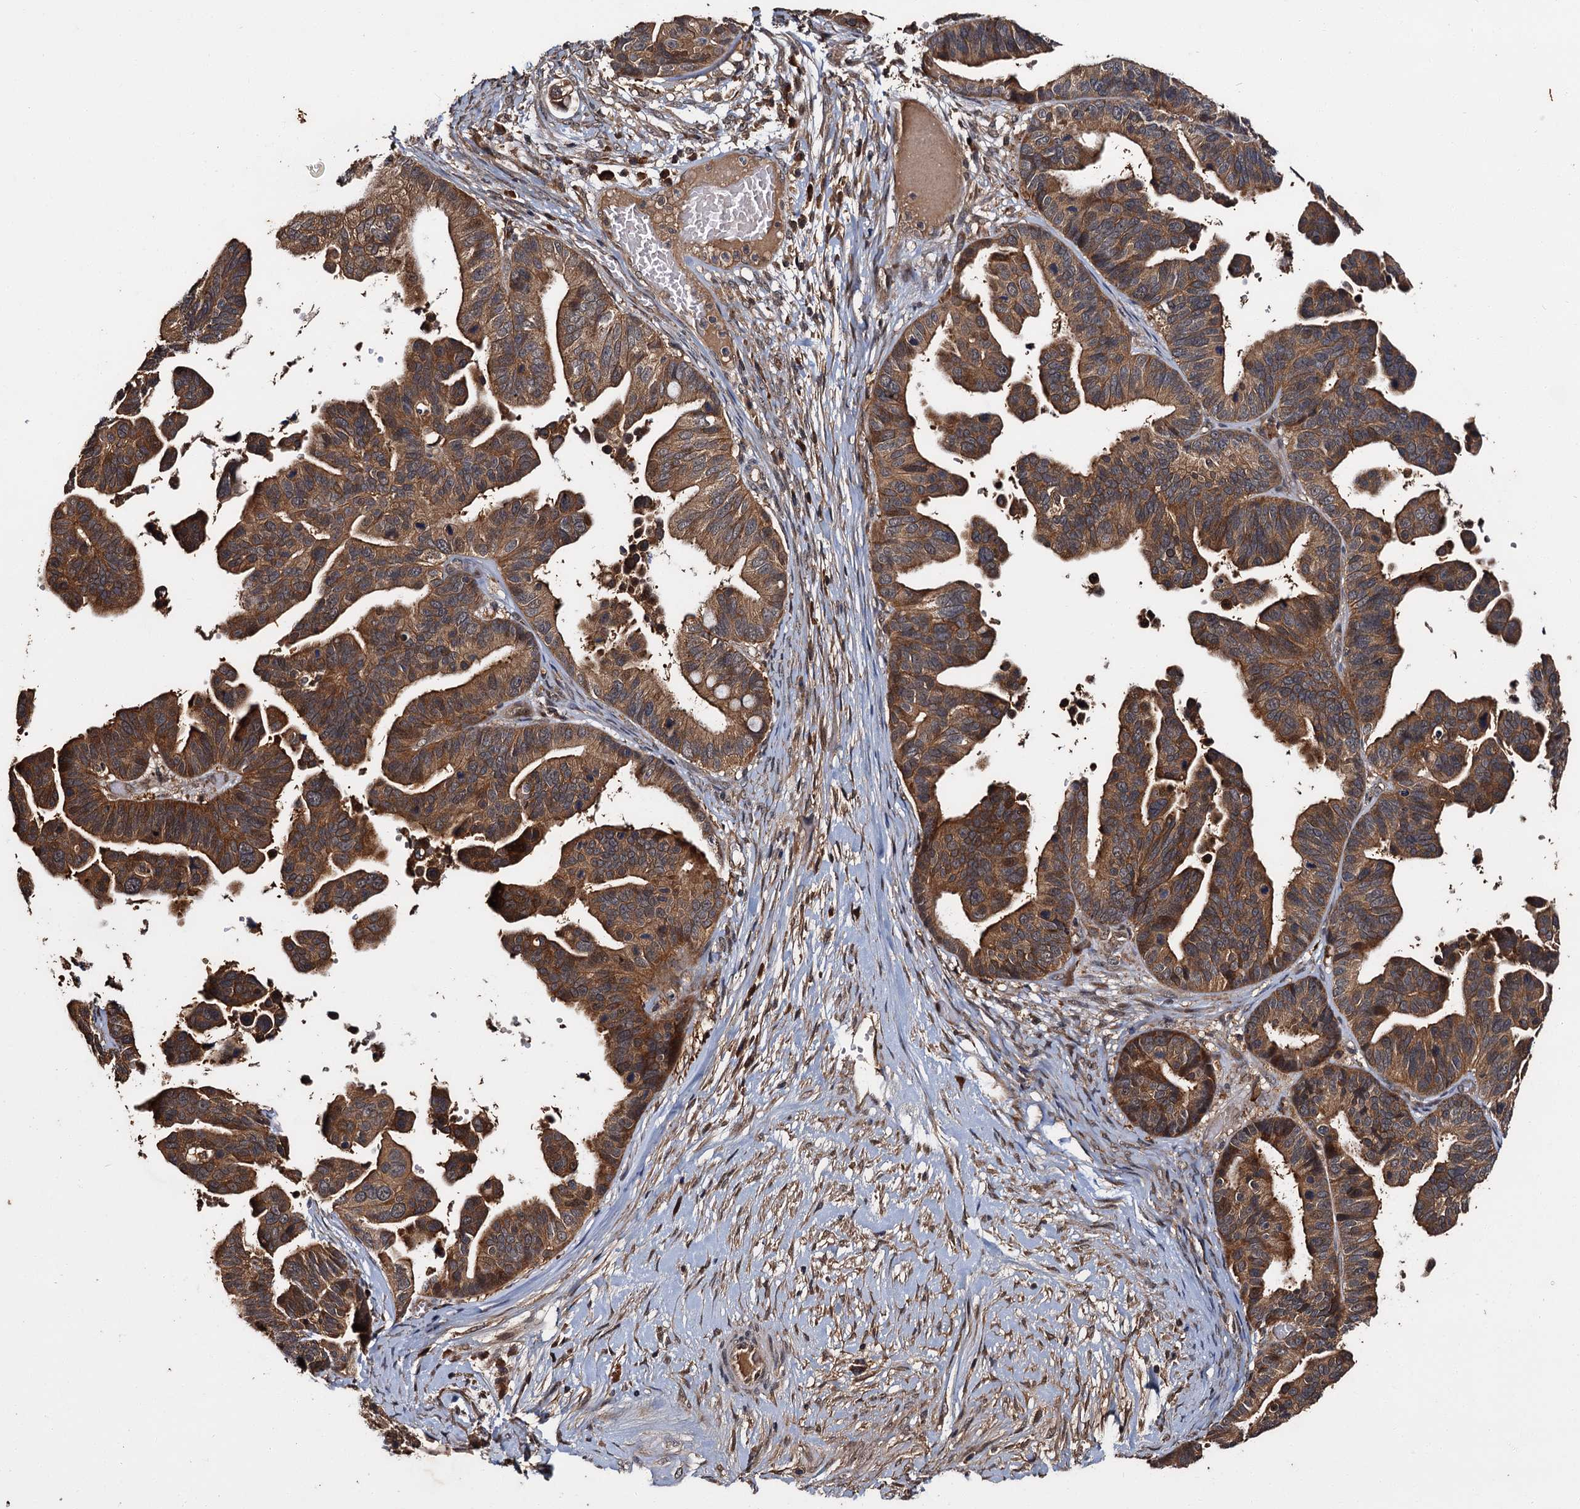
{"staining": {"intensity": "moderate", "quantity": ">75%", "location": "cytoplasmic/membranous"}, "tissue": "ovarian cancer", "cell_type": "Tumor cells", "image_type": "cancer", "snomed": [{"axis": "morphology", "description": "Cystadenocarcinoma, serous, NOS"}, {"axis": "topography", "description": "Ovary"}], "caption": "Immunohistochemical staining of serous cystadenocarcinoma (ovarian) exhibits moderate cytoplasmic/membranous protein staining in about >75% of tumor cells. The protein is shown in brown color, while the nuclei are stained blue.", "gene": "SLC46A3", "patient": {"sex": "female", "age": 56}}